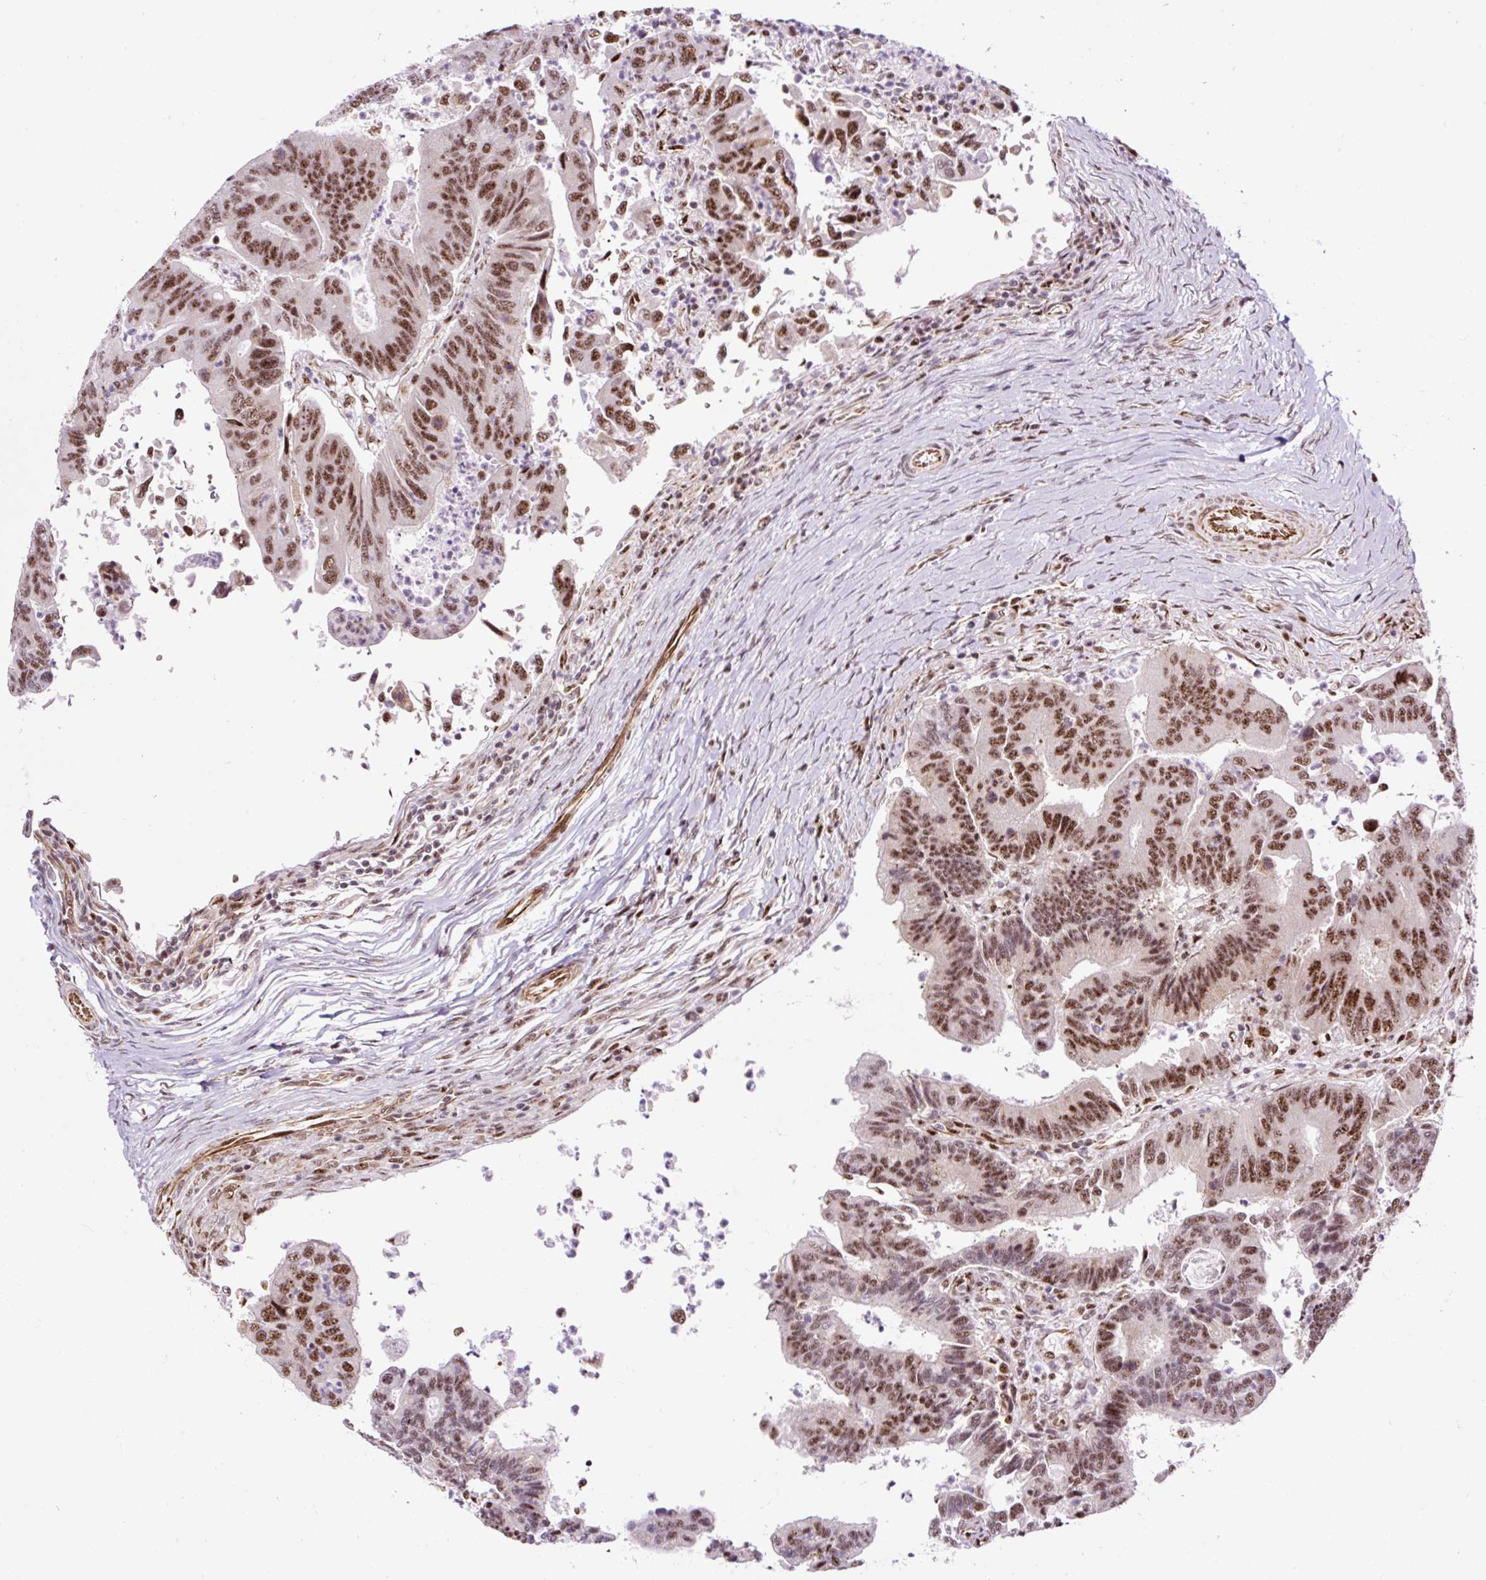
{"staining": {"intensity": "strong", "quantity": ">75%", "location": "nuclear"}, "tissue": "colorectal cancer", "cell_type": "Tumor cells", "image_type": "cancer", "snomed": [{"axis": "morphology", "description": "Adenocarcinoma, NOS"}, {"axis": "topography", "description": "Colon"}], "caption": "A high-resolution image shows immunohistochemistry (IHC) staining of adenocarcinoma (colorectal), which exhibits strong nuclear staining in approximately >75% of tumor cells.", "gene": "LUC7L2", "patient": {"sex": "female", "age": 67}}